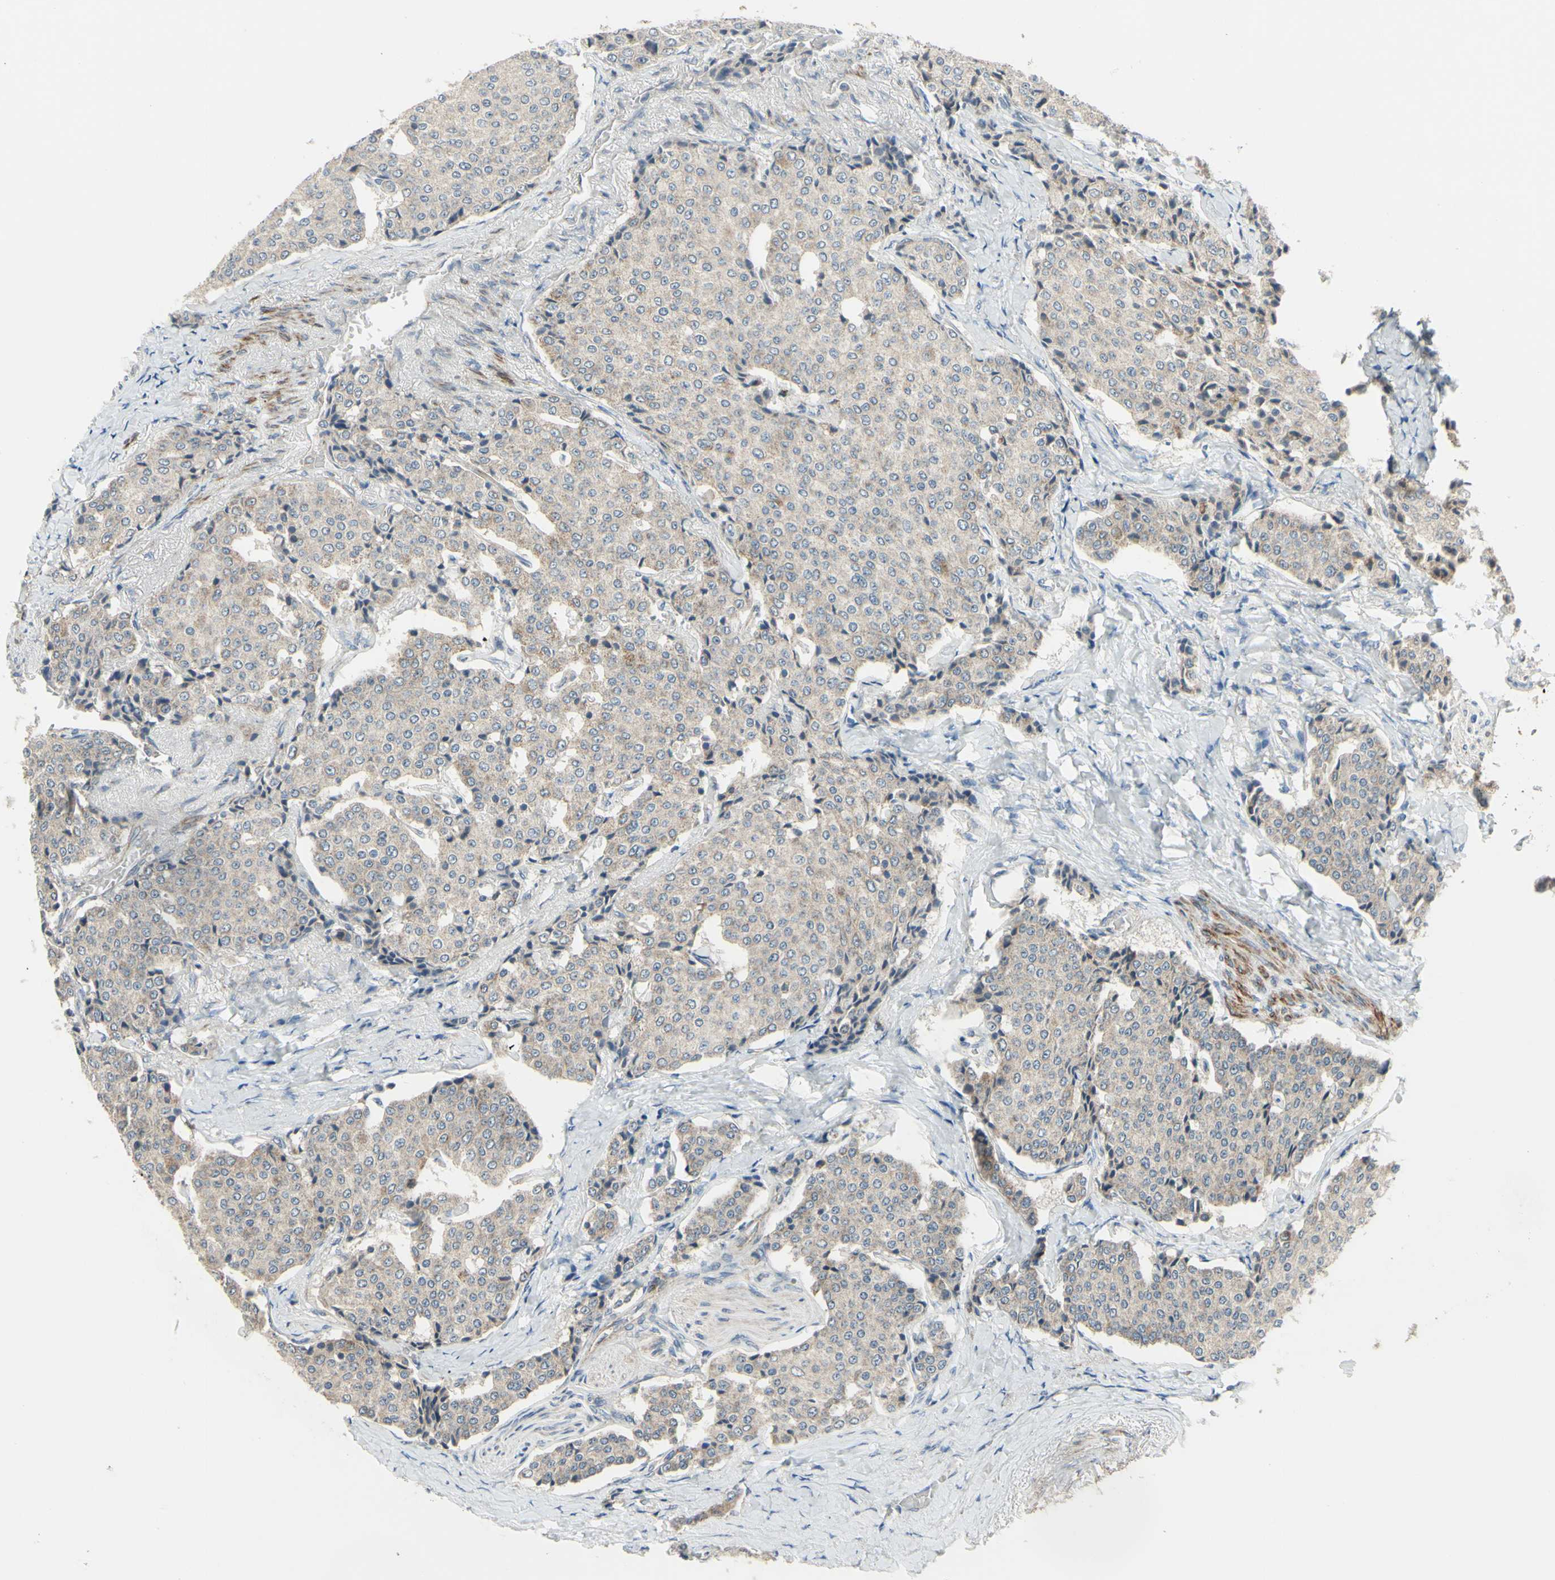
{"staining": {"intensity": "weak", "quantity": "25%-75%", "location": "cytoplasmic/membranous"}, "tissue": "carcinoid", "cell_type": "Tumor cells", "image_type": "cancer", "snomed": [{"axis": "morphology", "description": "Carcinoid, malignant, NOS"}, {"axis": "topography", "description": "Colon"}], "caption": "Protein expression analysis of carcinoid exhibits weak cytoplasmic/membranous staining in approximately 25%-75% of tumor cells.", "gene": "FAM171B", "patient": {"sex": "female", "age": 61}}